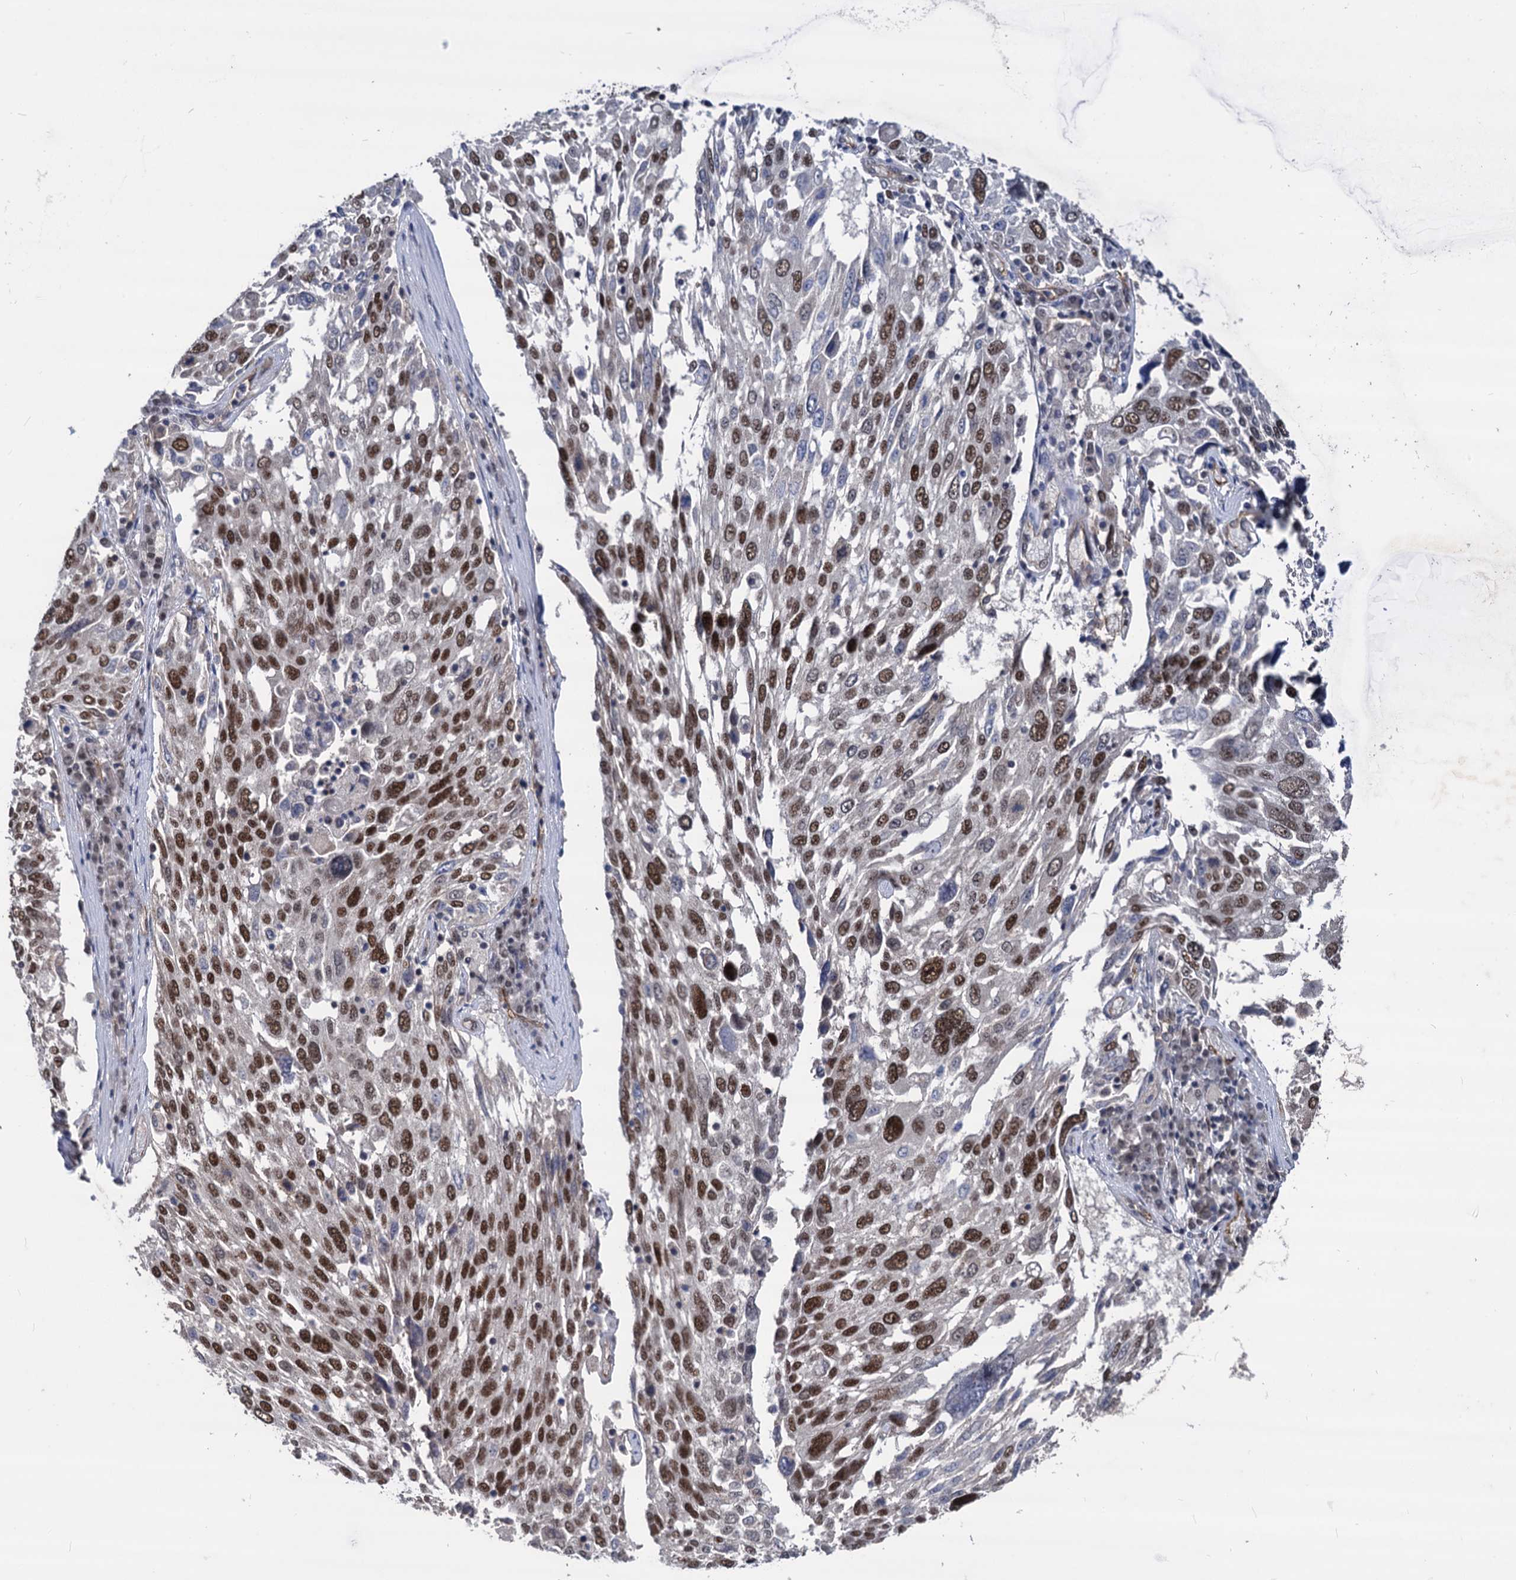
{"staining": {"intensity": "strong", "quantity": ">75%", "location": "nuclear"}, "tissue": "lung cancer", "cell_type": "Tumor cells", "image_type": "cancer", "snomed": [{"axis": "morphology", "description": "Squamous cell carcinoma, NOS"}, {"axis": "topography", "description": "Lung"}], "caption": "Strong nuclear positivity for a protein is appreciated in about >75% of tumor cells of lung cancer (squamous cell carcinoma) using IHC.", "gene": "GALNT11", "patient": {"sex": "male", "age": 65}}